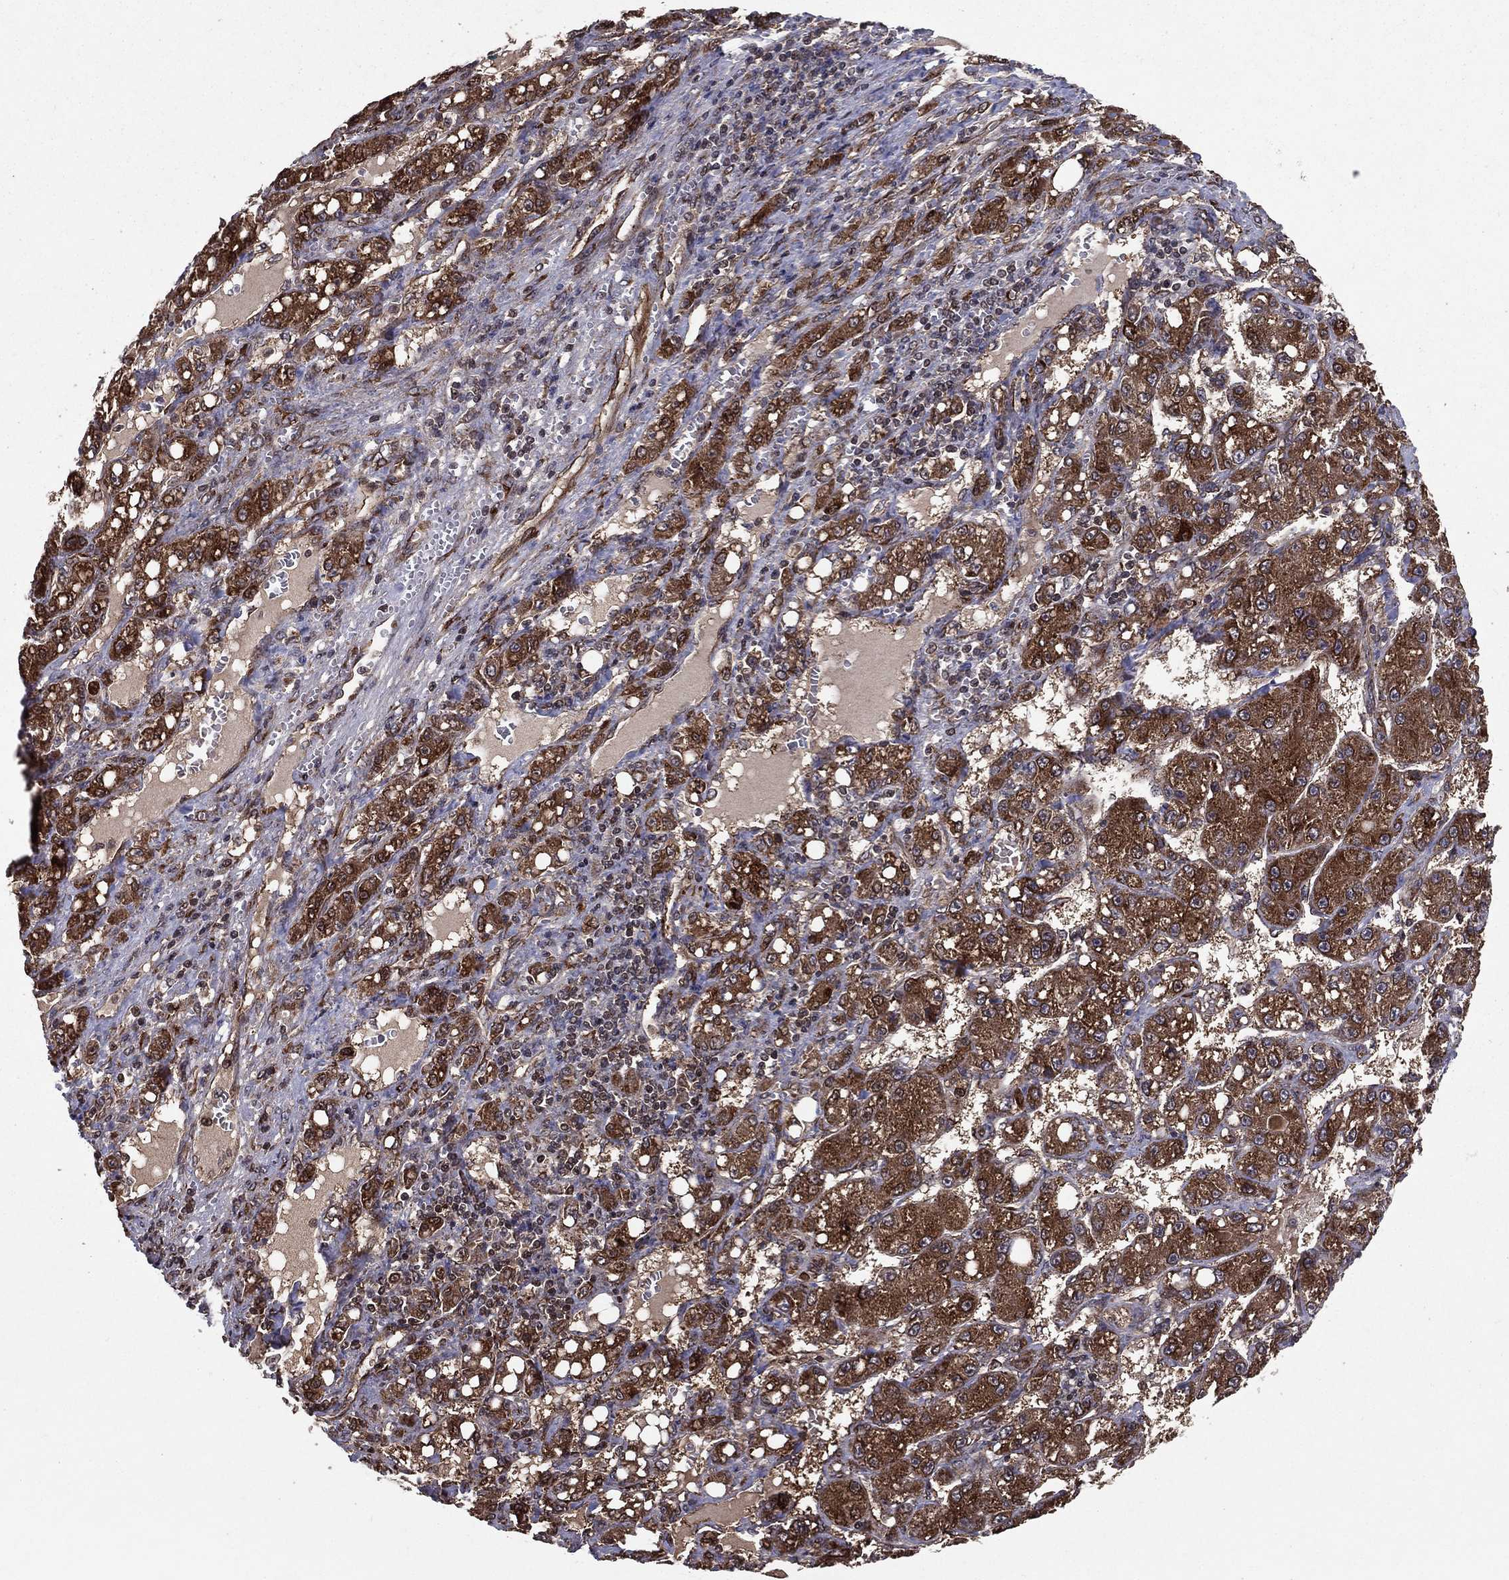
{"staining": {"intensity": "strong", "quantity": ">75%", "location": "cytoplasmic/membranous,nuclear"}, "tissue": "liver cancer", "cell_type": "Tumor cells", "image_type": "cancer", "snomed": [{"axis": "morphology", "description": "Carcinoma, Hepatocellular, NOS"}, {"axis": "topography", "description": "Liver"}], "caption": "Human liver hepatocellular carcinoma stained with a protein marker demonstrates strong staining in tumor cells.", "gene": "CERS2", "patient": {"sex": "female", "age": 65}}